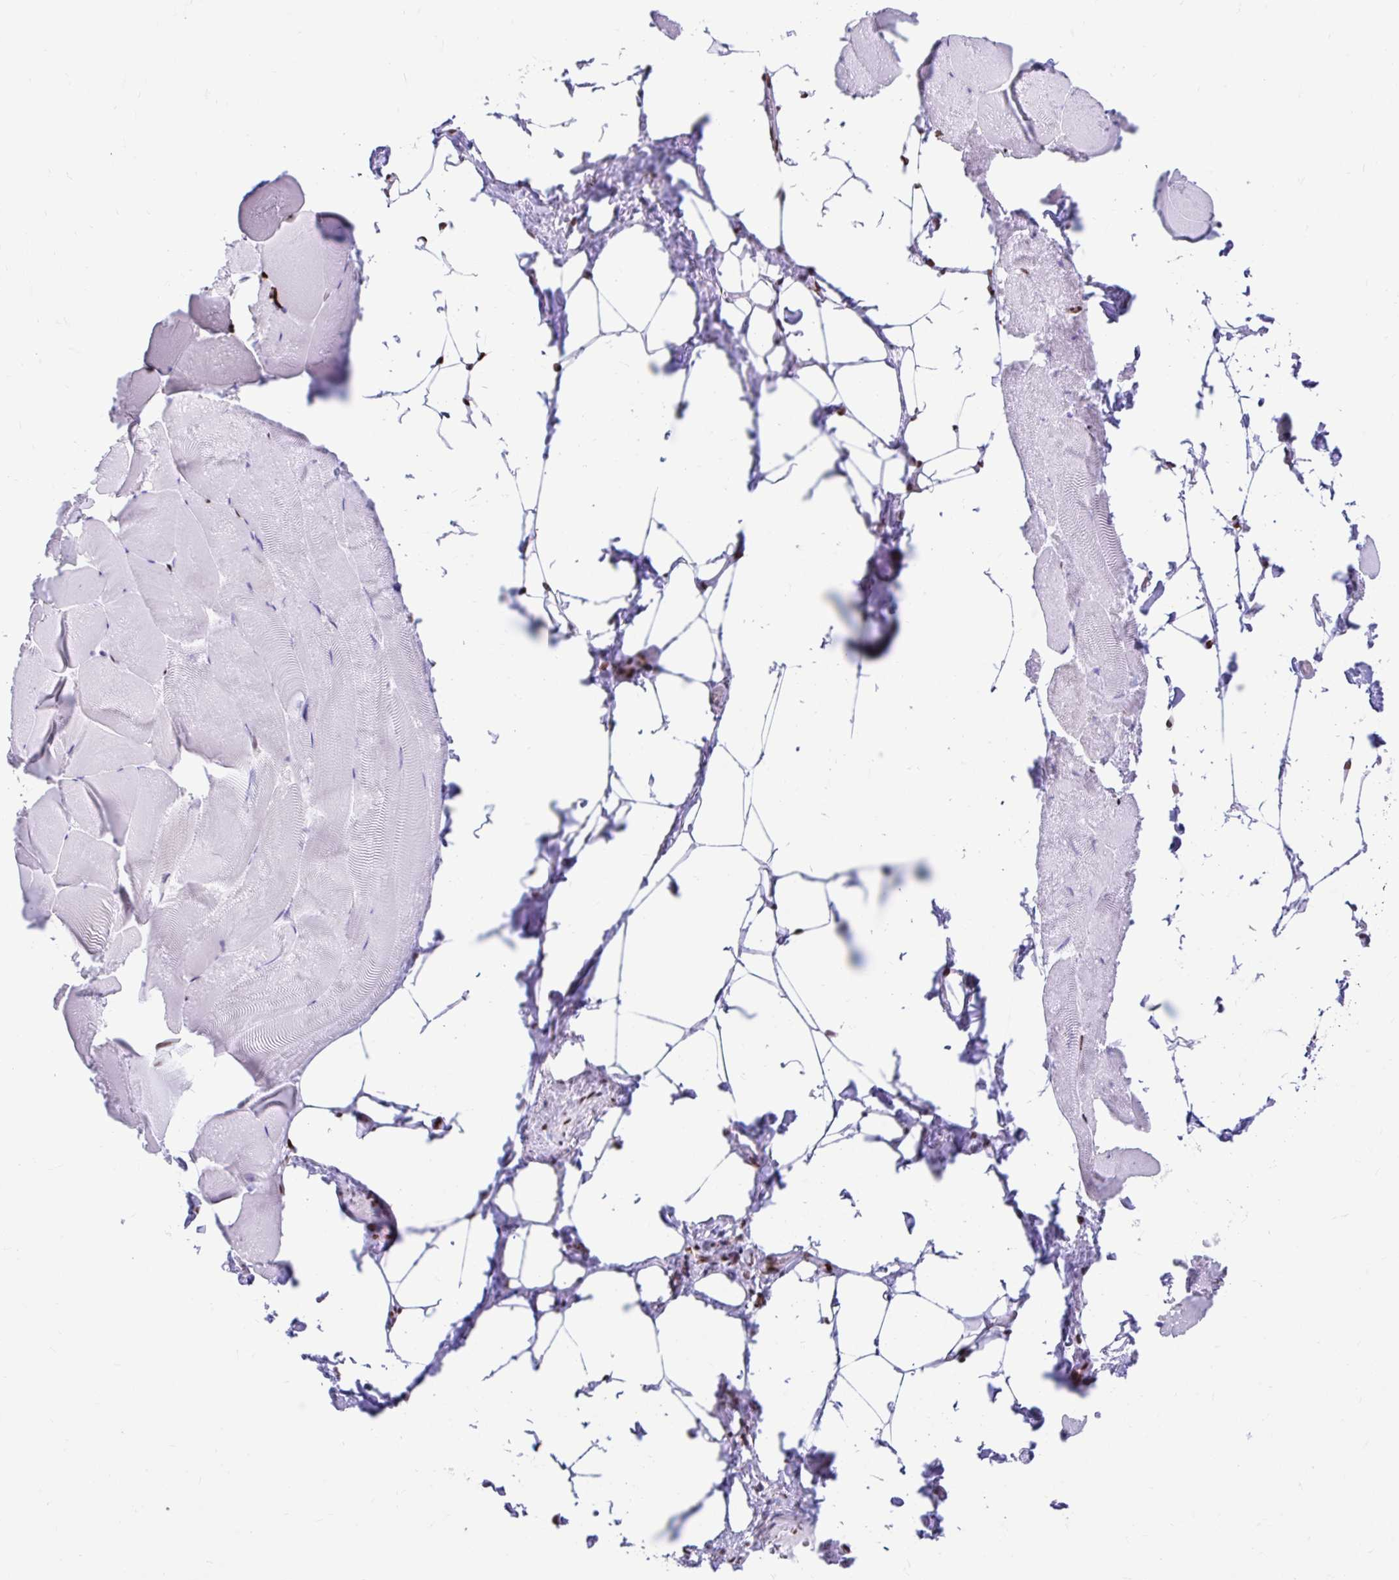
{"staining": {"intensity": "strong", "quantity": "25%-75%", "location": "nuclear"}, "tissue": "skeletal muscle", "cell_type": "Myocytes", "image_type": "normal", "snomed": [{"axis": "morphology", "description": "Normal tissue, NOS"}, {"axis": "topography", "description": "Skeletal muscle"}], "caption": "IHC of normal skeletal muscle displays high levels of strong nuclear expression in approximately 25%-75% of myocytes.", "gene": "KHDRBS1", "patient": {"sex": "female", "age": 64}}